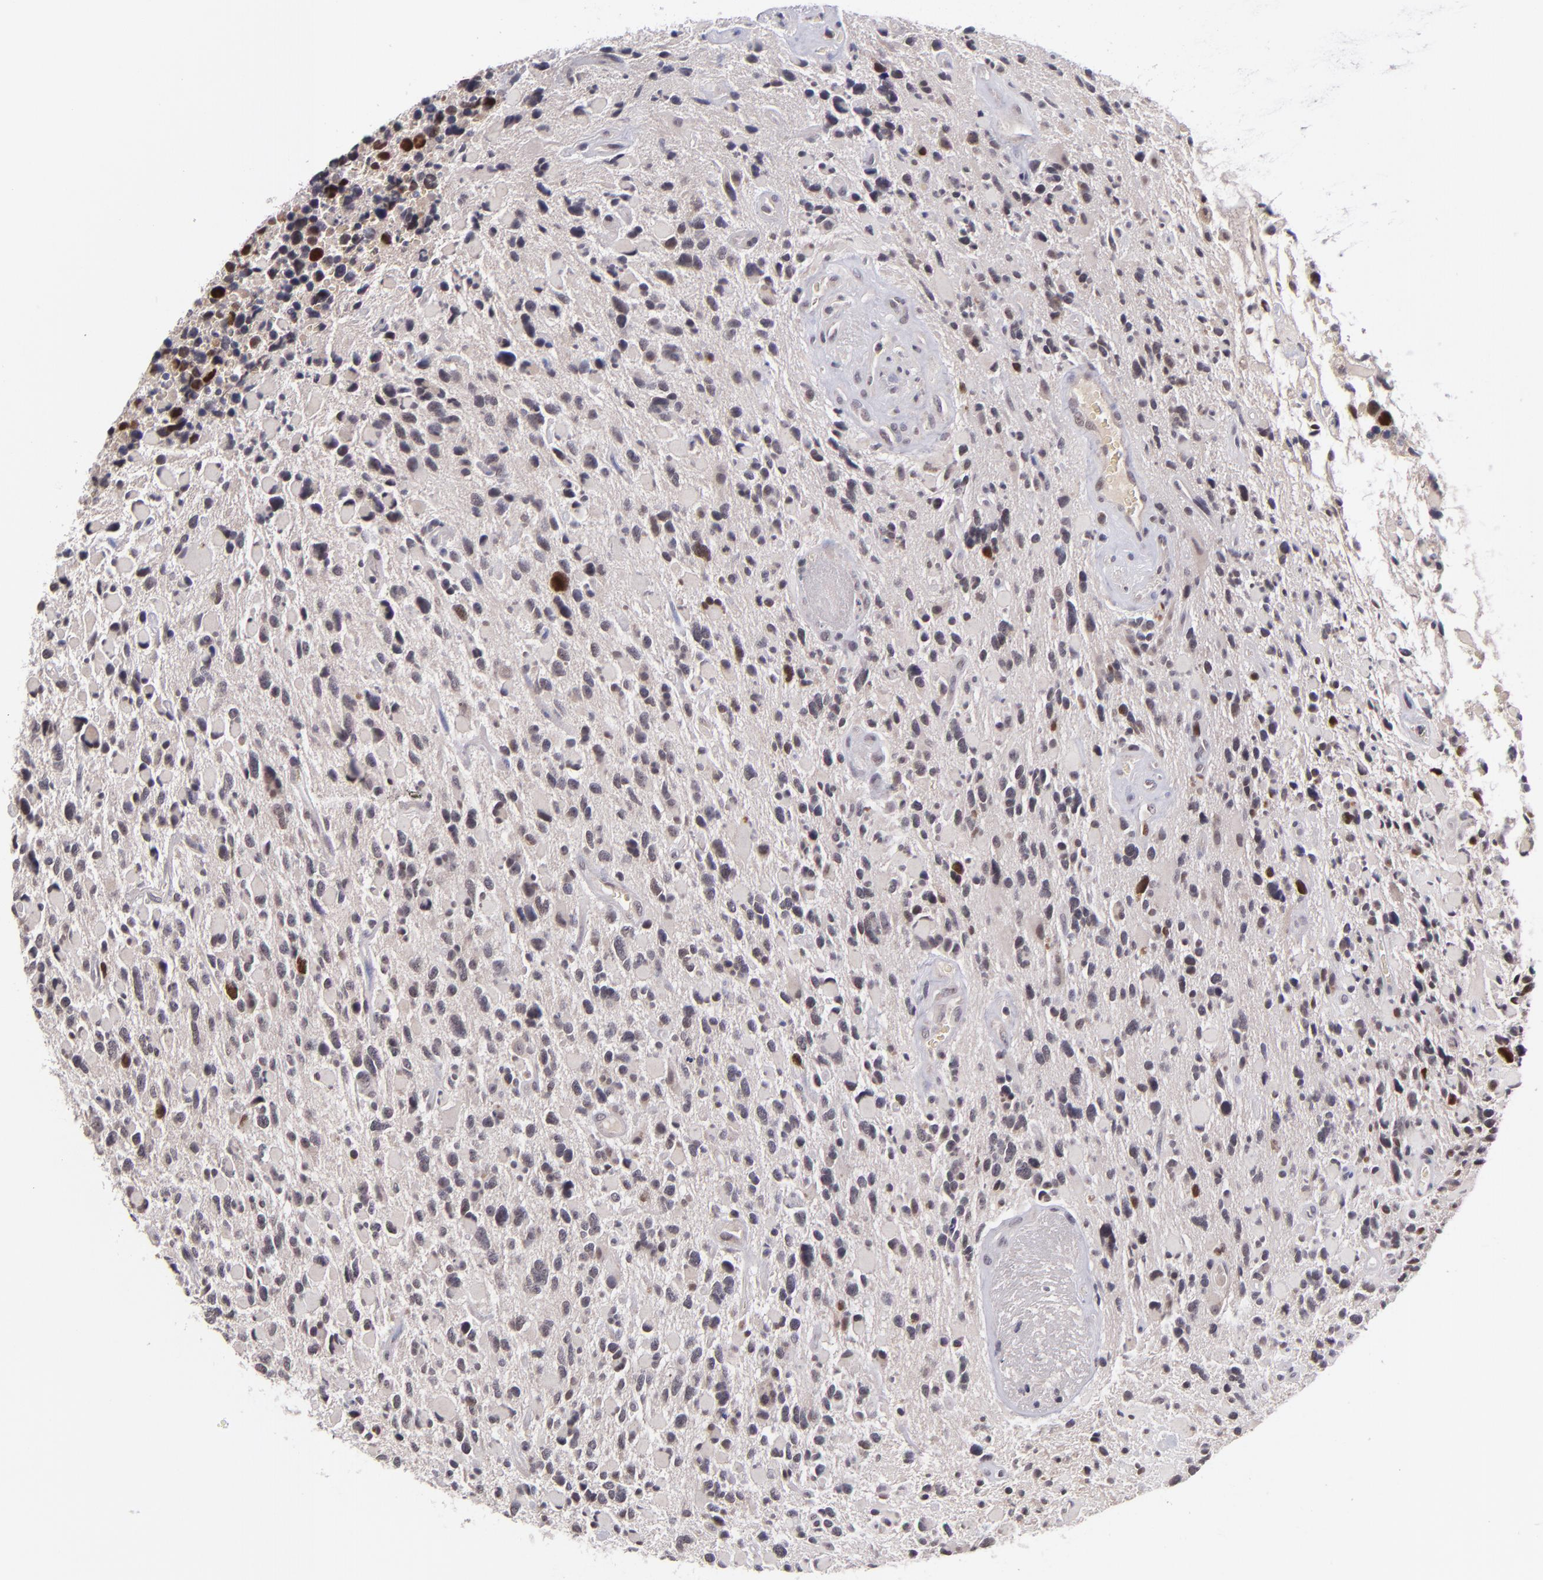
{"staining": {"intensity": "strong", "quantity": "<25%", "location": "nuclear"}, "tissue": "glioma", "cell_type": "Tumor cells", "image_type": "cancer", "snomed": [{"axis": "morphology", "description": "Glioma, malignant, High grade"}, {"axis": "topography", "description": "Brain"}], "caption": "The immunohistochemical stain highlights strong nuclear positivity in tumor cells of glioma tissue.", "gene": "CDC7", "patient": {"sex": "female", "age": 37}}